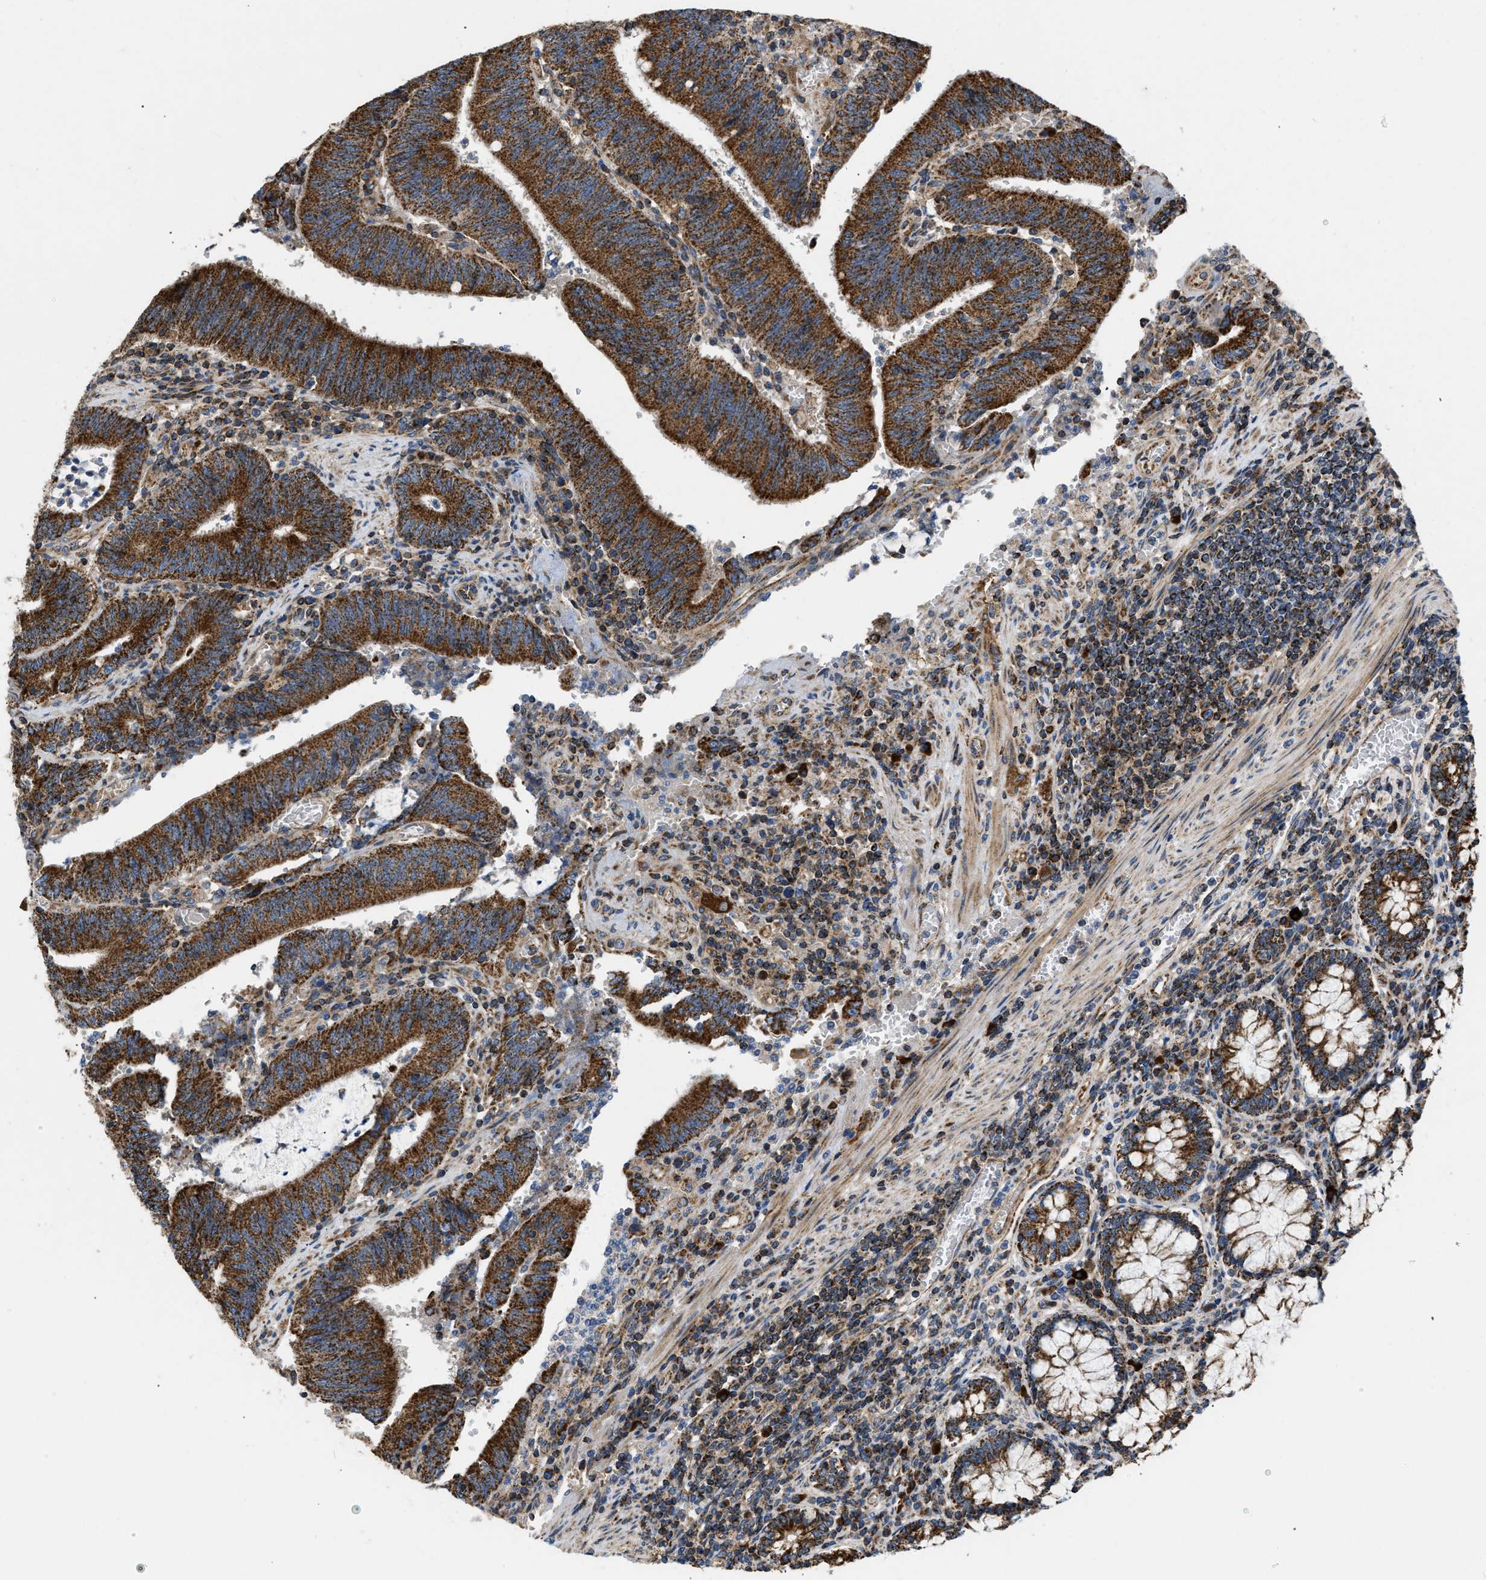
{"staining": {"intensity": "strong", "quantity": ">75%", "location": "cytoplasmic/membranous"}, "tissue": "colorectal cancer", "cell_type": "Tumor cells", "image_type": "cancer", "snomed": [{"axis": "morphology", "description": "Normal tissue, NOS"}, {"axis": "morphology", "description": "Adenocarcinoma, NOS"}, {"axis": "topography", "description": "Rectum"}], "caption": "Protein expression analysis of human colorectal adenocarcinoma reveals strong cytoplasmic/membranous positivity in about >75% of tumor cells.", "gene": "OPTN", "patient": {"sex": "female", "age": 66}}